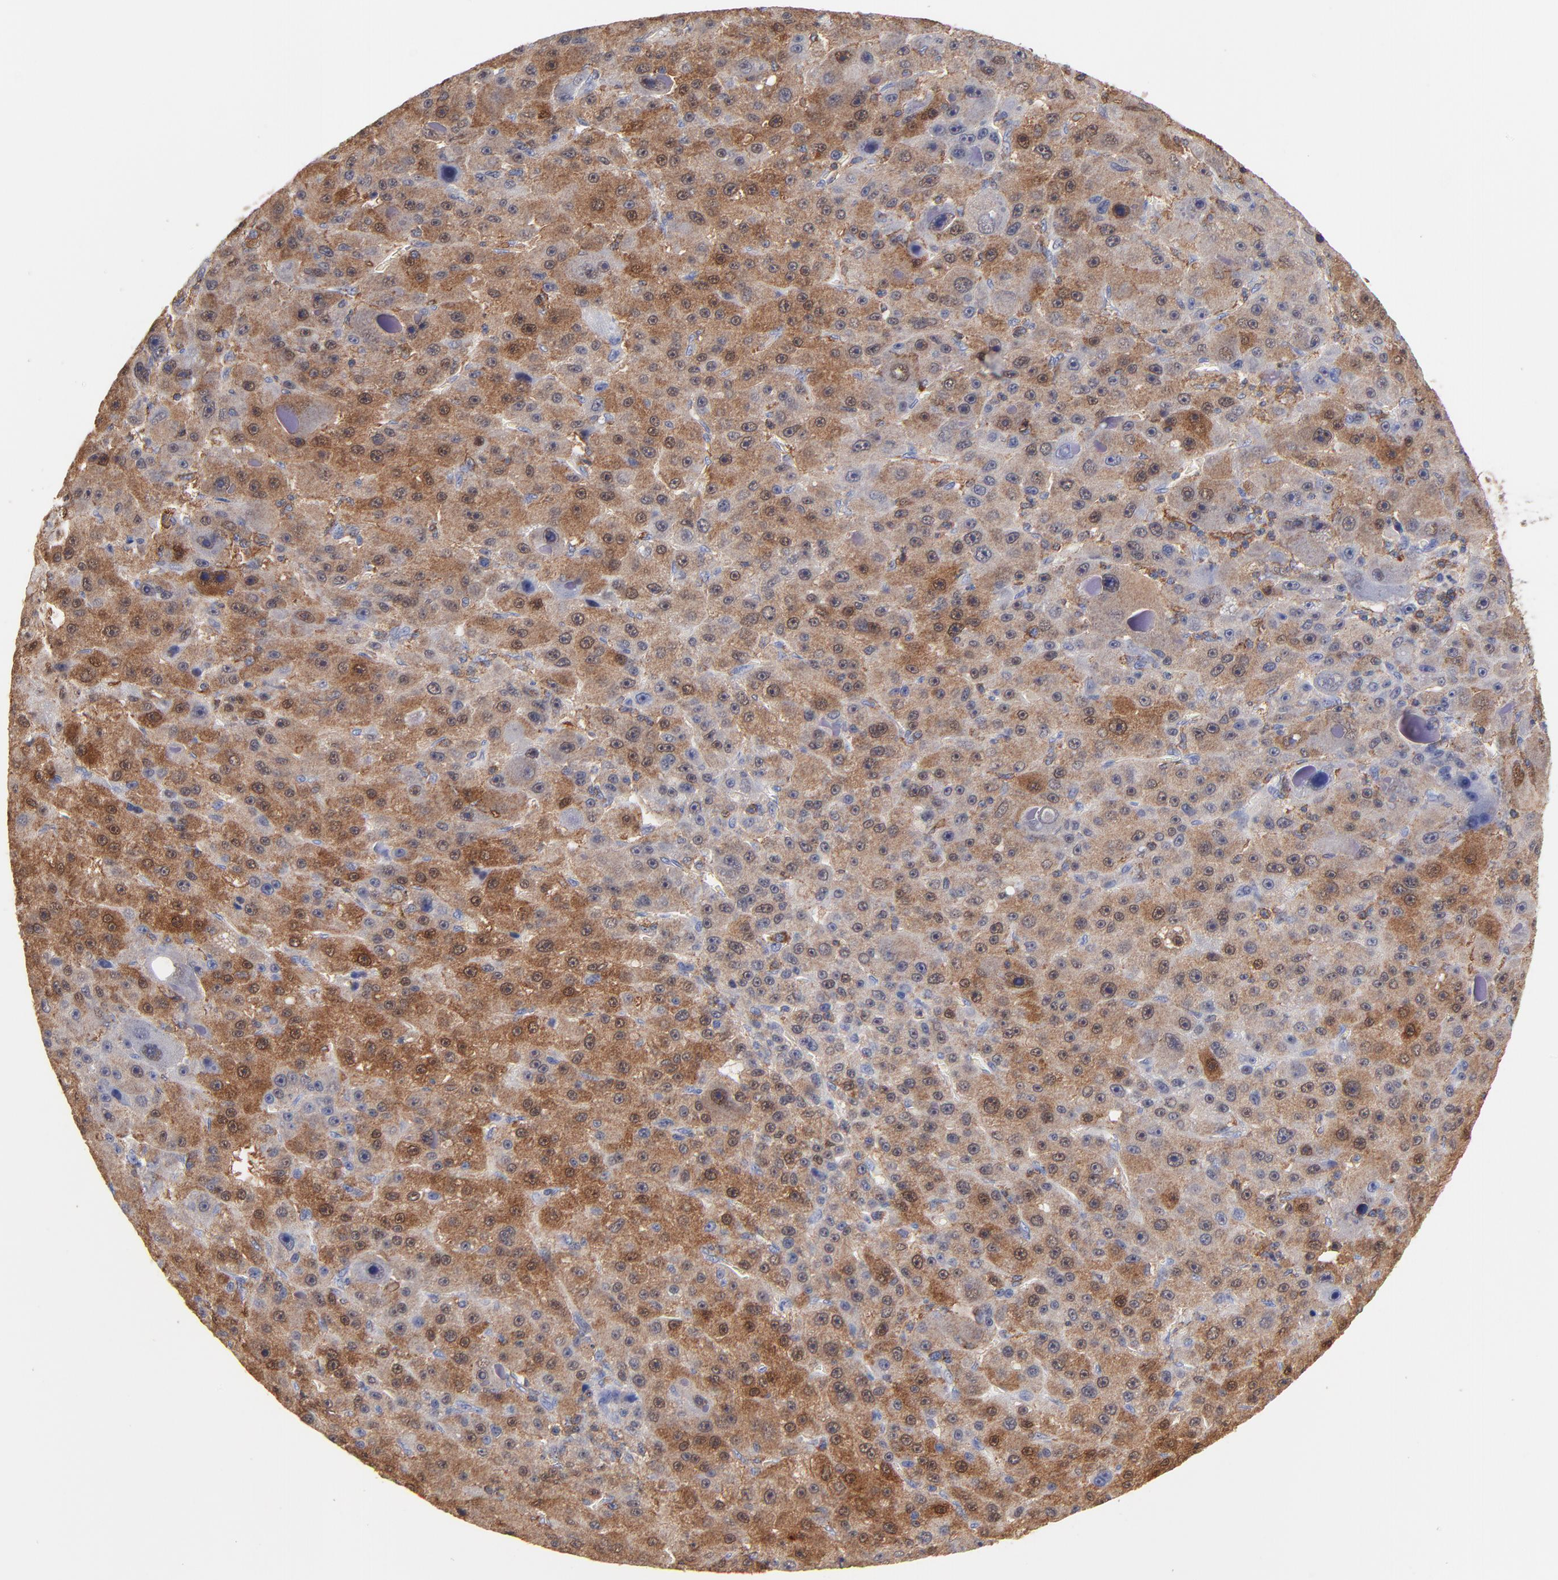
{"staining": {"intensity": "strong", "quantity": ">75%", "location": "cytoplasmic/membranous,nuclear"}, "tissue": "liver cancer", "cell_type": "Tumor cells", "image_type": "cancer", "snomed": [{"axis": "morphology", "description": "Carcinoma, Hepatocellular, NOS"}, {"axis": "topography", "description": "Liver"}], "caption": "Brown immunohistochemical staining in human hepatocellular carcinoma (liver) demonstrates strong cytoplasmic/membranous and nuclear expression in about >75% of tumor cells. The staining was performed using DAB, with brown indicating positive protein expression. Nuclei are stained blue with hematoxylin.", "gene": "ASL", "patient": {"sex": "male", "age": 76}}